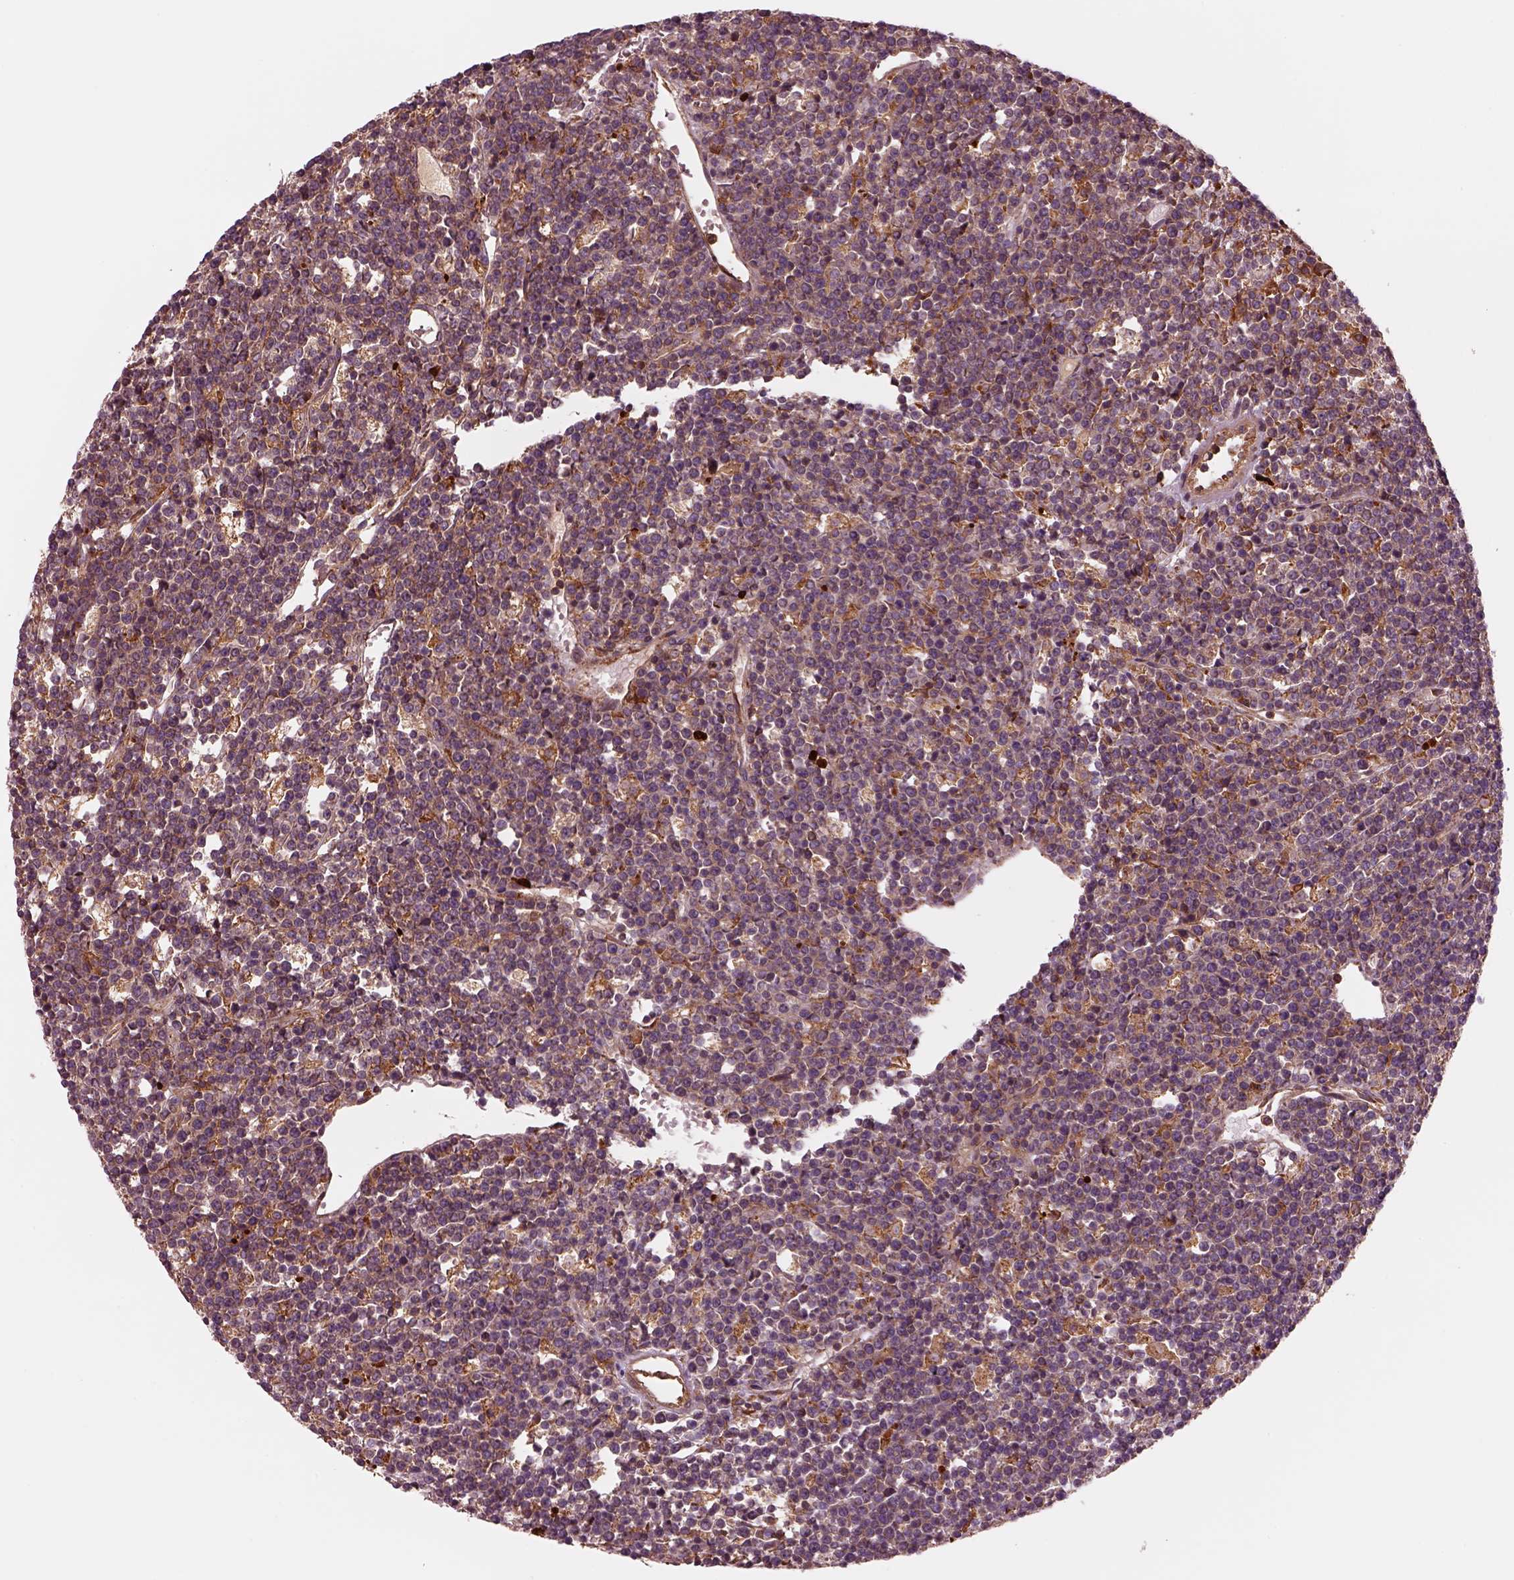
{"staining": {"intensity": "moderate", "quantity": "<25%", "location": "cytoplasmic/membranous"}, "tissue": "lymphoma", "cell_type": "Tumor cells", "image_type": "cancer", "snomed": [{"axis": "morphology", "description": "Malignant lymphoma, non-Hodgkin's type, High grade"}, {"axis": "topography", "description": "Ovary"}], "caption": "Immunohistochemical staining of human lymphoma demonstrates low levels of moderate cytoplasmic/membranous positivity in approximately <25% of tumor cells.", "gene": "ASCC2", "patient": {"sex": "female", "age": 56}}